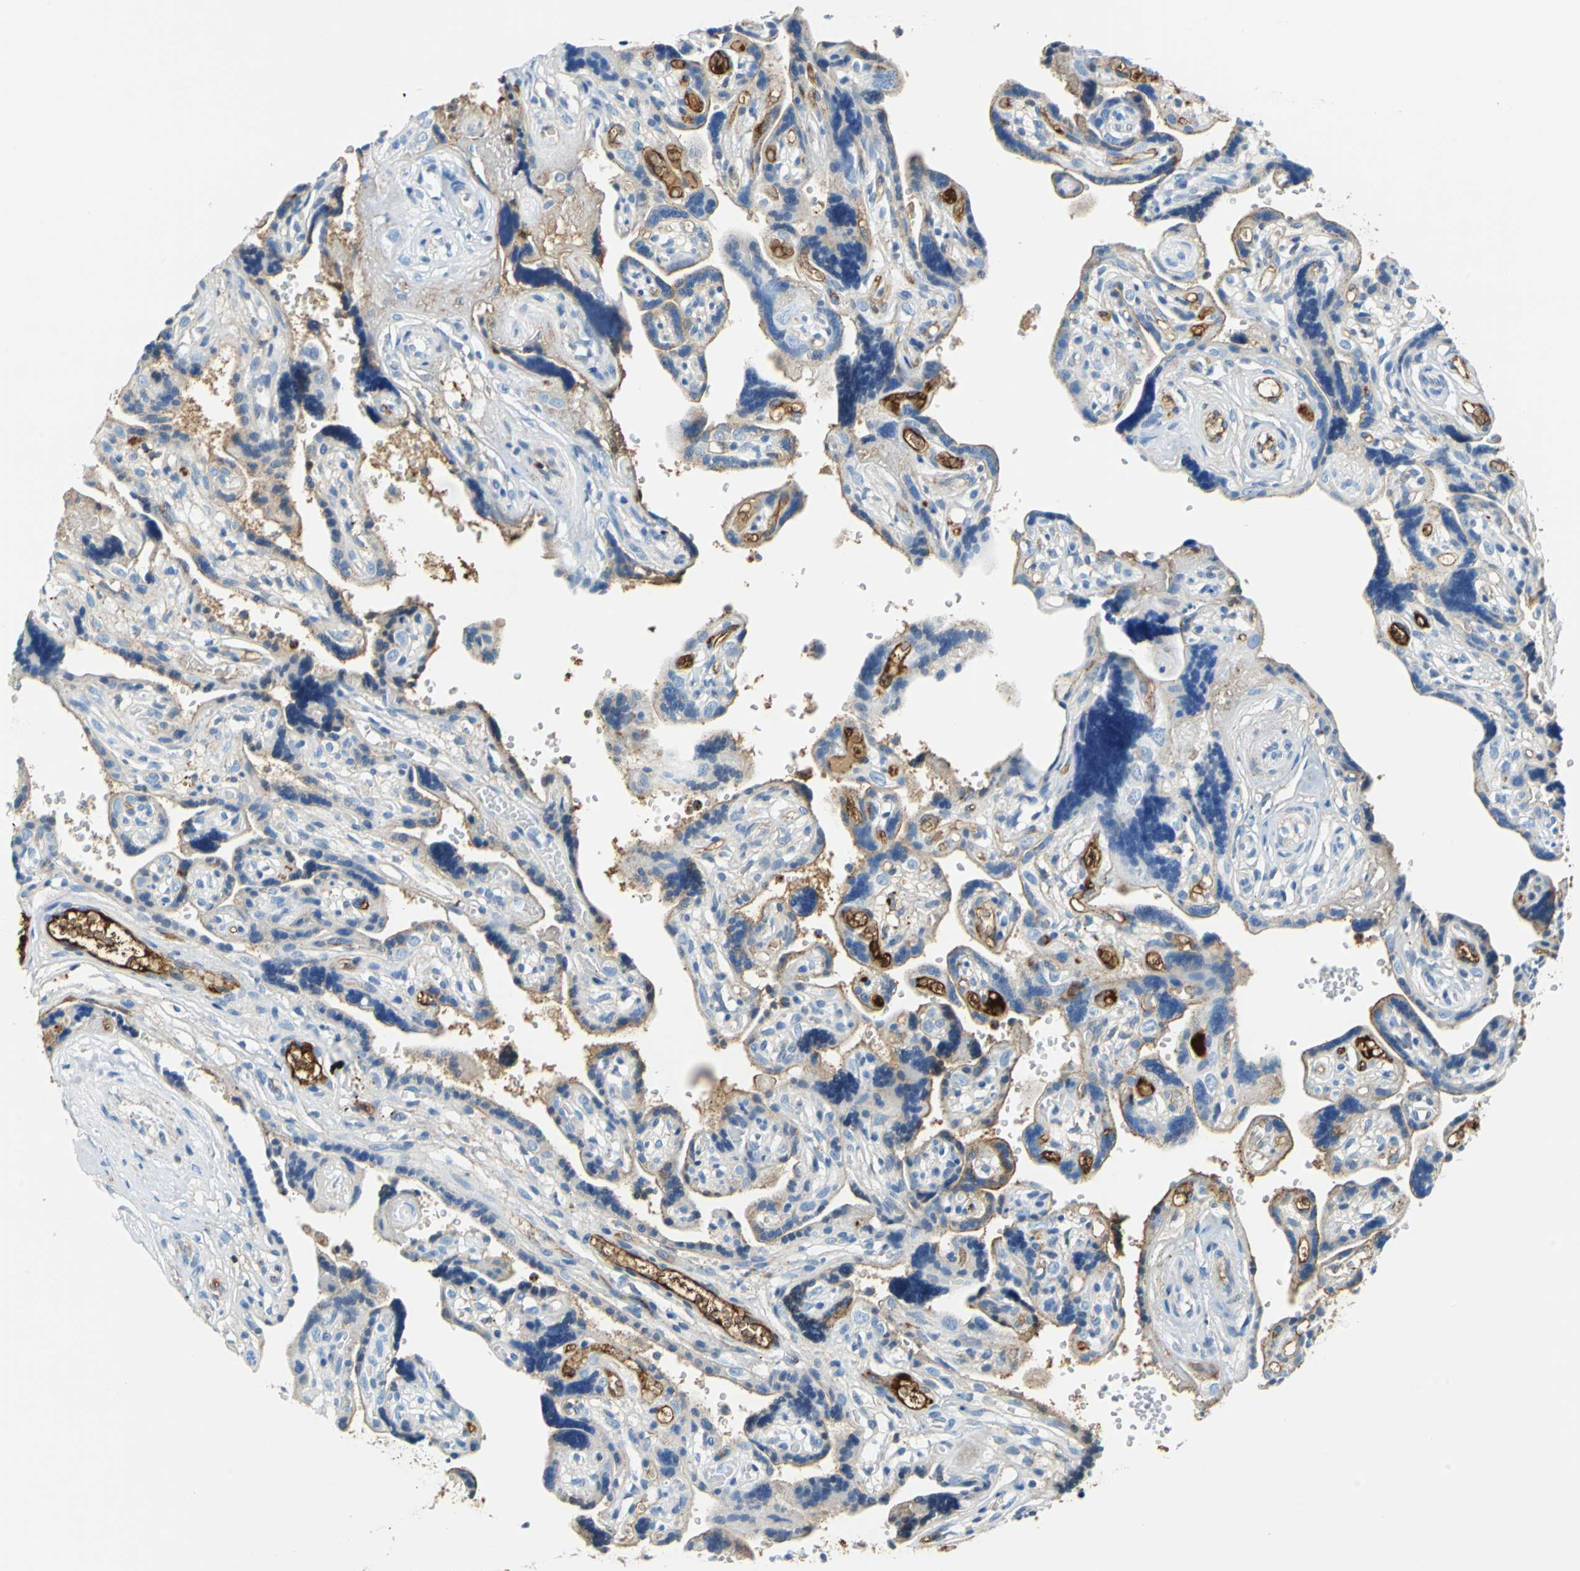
{"staining": {"intensity": "weak", "quantity": "25%-75%", "location": "cytoplasmic/membranous"}, "tissue": "placenta", "cell_type": "Decidual cells", "image_type": "normal", "snomed": [{"axis": "morphology", "description": "Normal tissue, NOS"}, {"axis": "topography", "description": "Placenta"}], "caption": "The immunohistochemical stain shows weak cytoplasmic/membranous positivity in decidual cells of benign placenta. Immunohistochemistry stains the protein in brown and the nuclei are stained blue.", "gene": "ALB", "patient": {"sex": "female", "age": 30}}